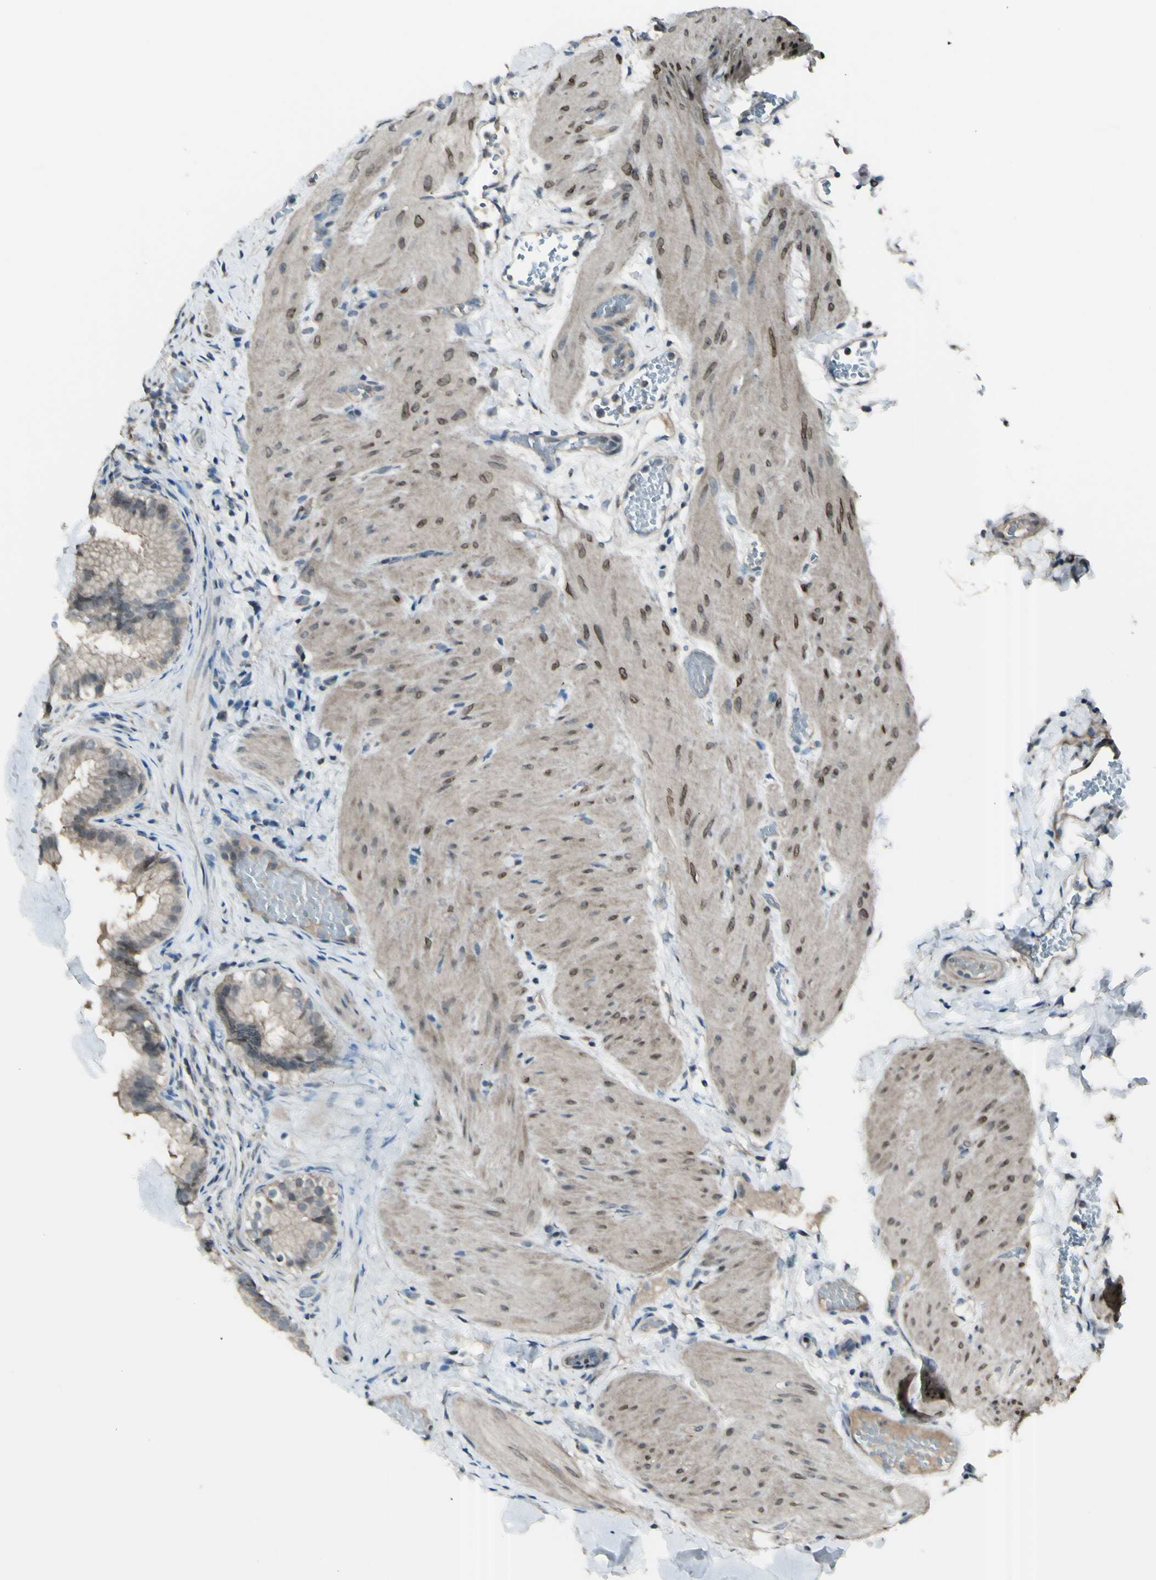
{"staining": {"intensity": "moderate", "quantity": "25%-75%", "location": "cytoplasmic/membranous"}, "tissue": "gallbladder", "cell_type": "Glandular cells", "image_type": "normal", "snomed": [{"axis": "morphology", "description": "Normal tissue, NOS"}, {"axis": "topography", "description": "Gallbladder"}], "caption": "Gallbladder stained with DAB (3,3'-diaminobenzidine) IHC shows medium levels of moderate cytoplasmic/membranous positivity in about 25%-75% of glandular cells. The staining was performed using DAB to visualize the protein expression in brown, while the nuclei were stained in blue with hematoxylin (Magnification: 20x).", "gene": "GNAS", "patient": {"sex": "female", "age": 26}}